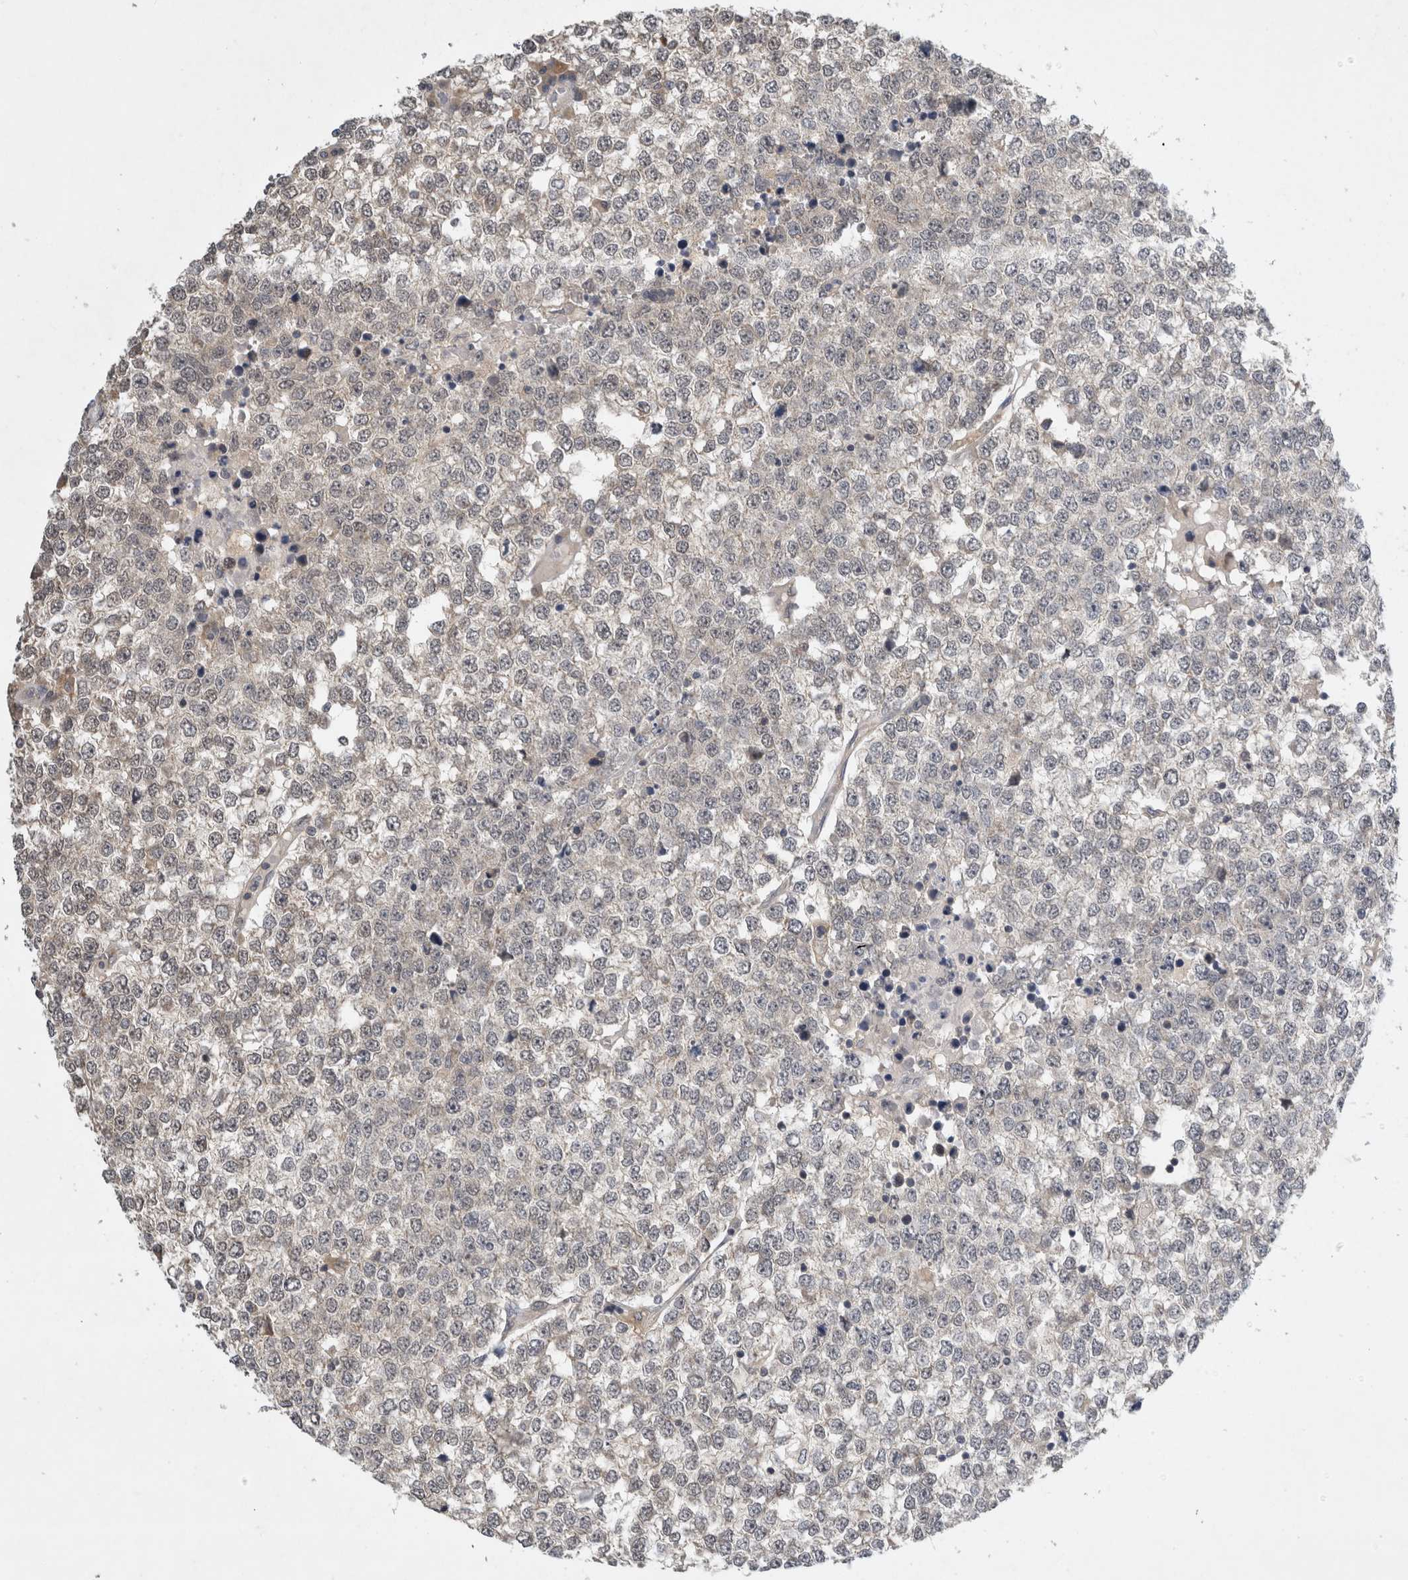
{"staining": {"intensity": "weak", "quantity": "<25%", "location": "cytoplasmic/membranous"}, "tissue": "testis cancer", "cell_type": "Tumor cells", "image_type": "cancer", "snomed": [{"axis": "morphology", "description": "Seminoma, NOS"}, {"axis": "topography", "description": "Testis"}], "caption": "DAB (3,3'-diaminobenzidine) immunohistochemical staining of testis cancer (seminoma) shows no significant positivity in tumor cells.", "gene": "AASDHPPT", "patient": {"sex": "male", "age": 65}}